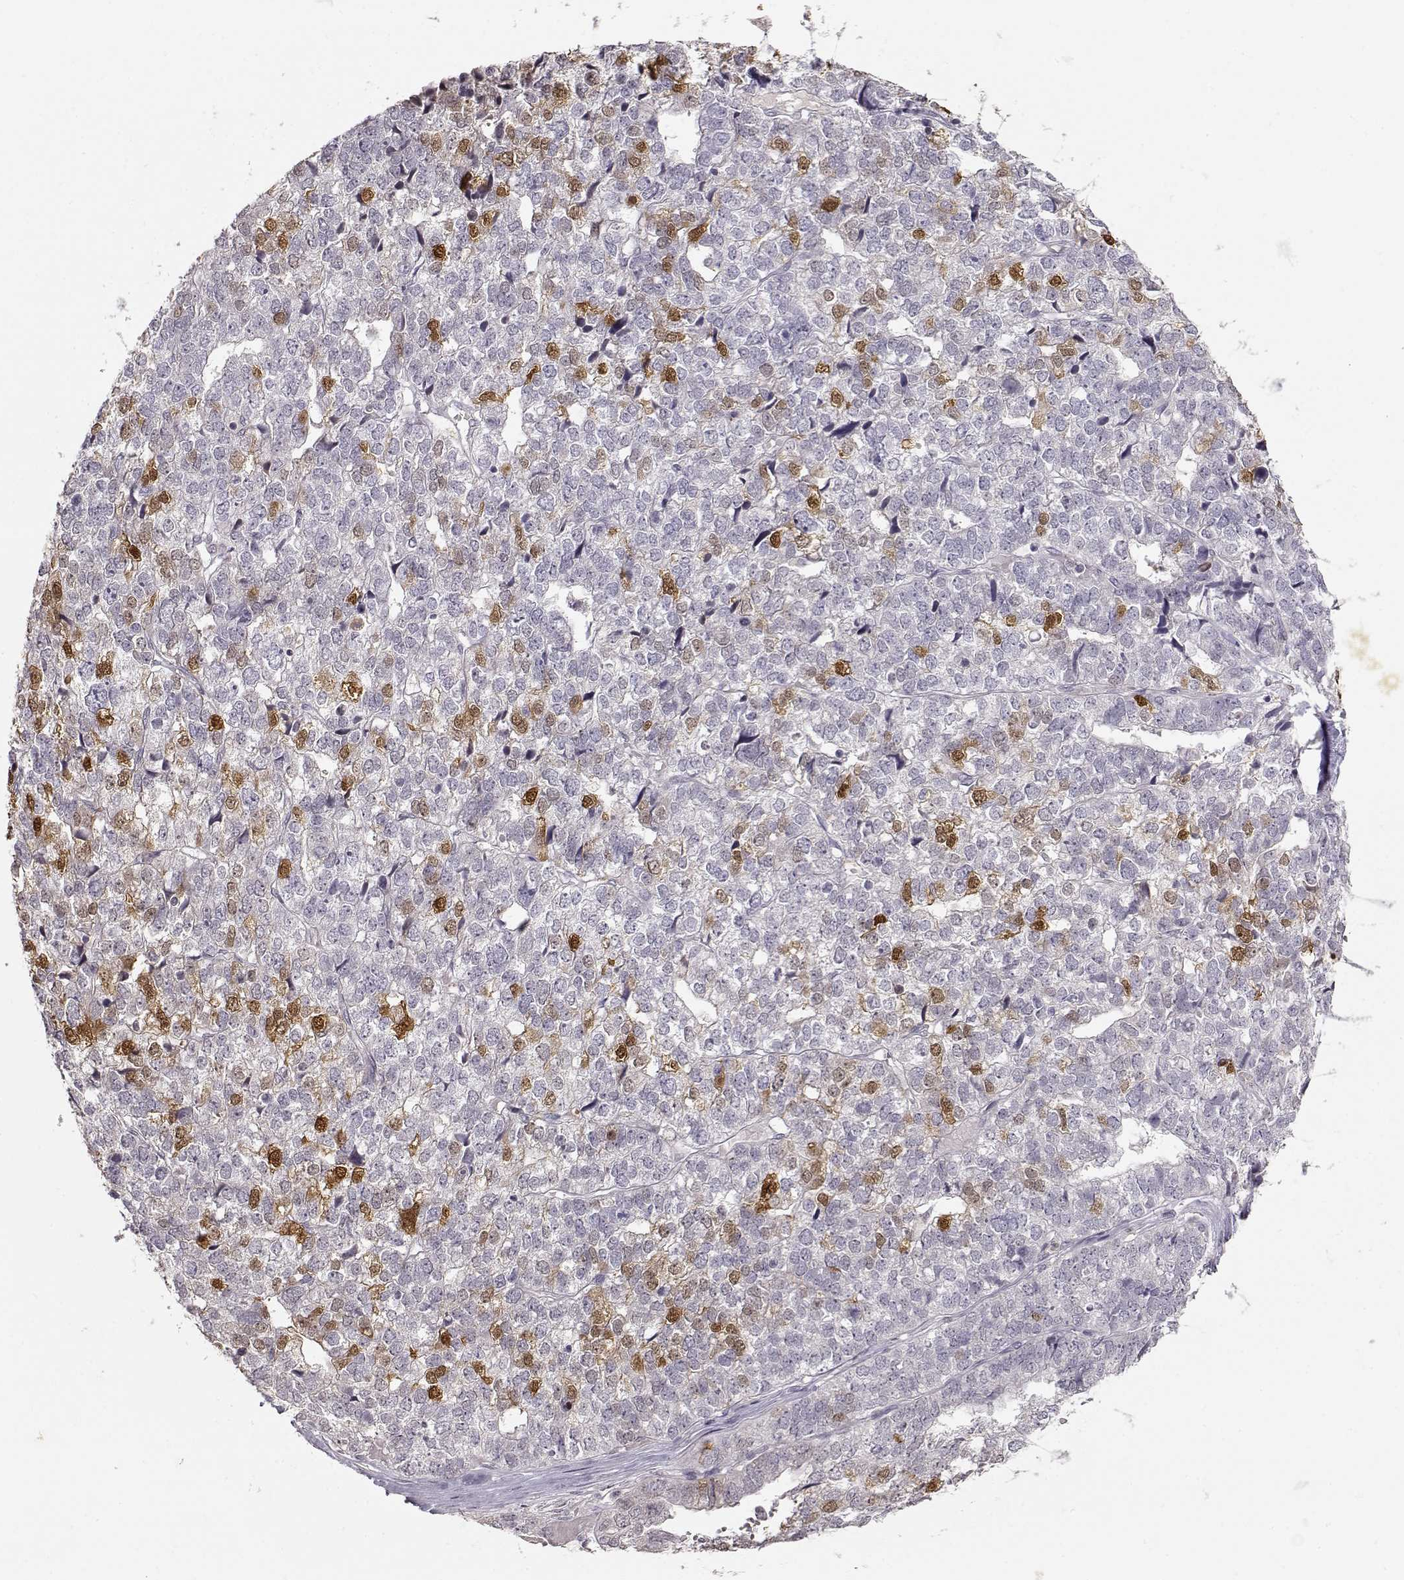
{"staining": {"intensity": "negative", "quantity": "none", "location": "none"}, "tissue": "stomach cancer", "cell_type": "Tumor cells", "image_type": "cancer", "snomed": [{"axis": "morphology", "description": "Adenocarcinoma, NOS"}, {"axis": "topography", "description": "Stomach"}], "caption": "Immunohistochemistry micrograph of human stomach adenocarcinoma stained for a protein (brown), which demonstrates no expression in tumor cells.", "gene": "S100B", "patient": {"sex": "male", "age": 69}}